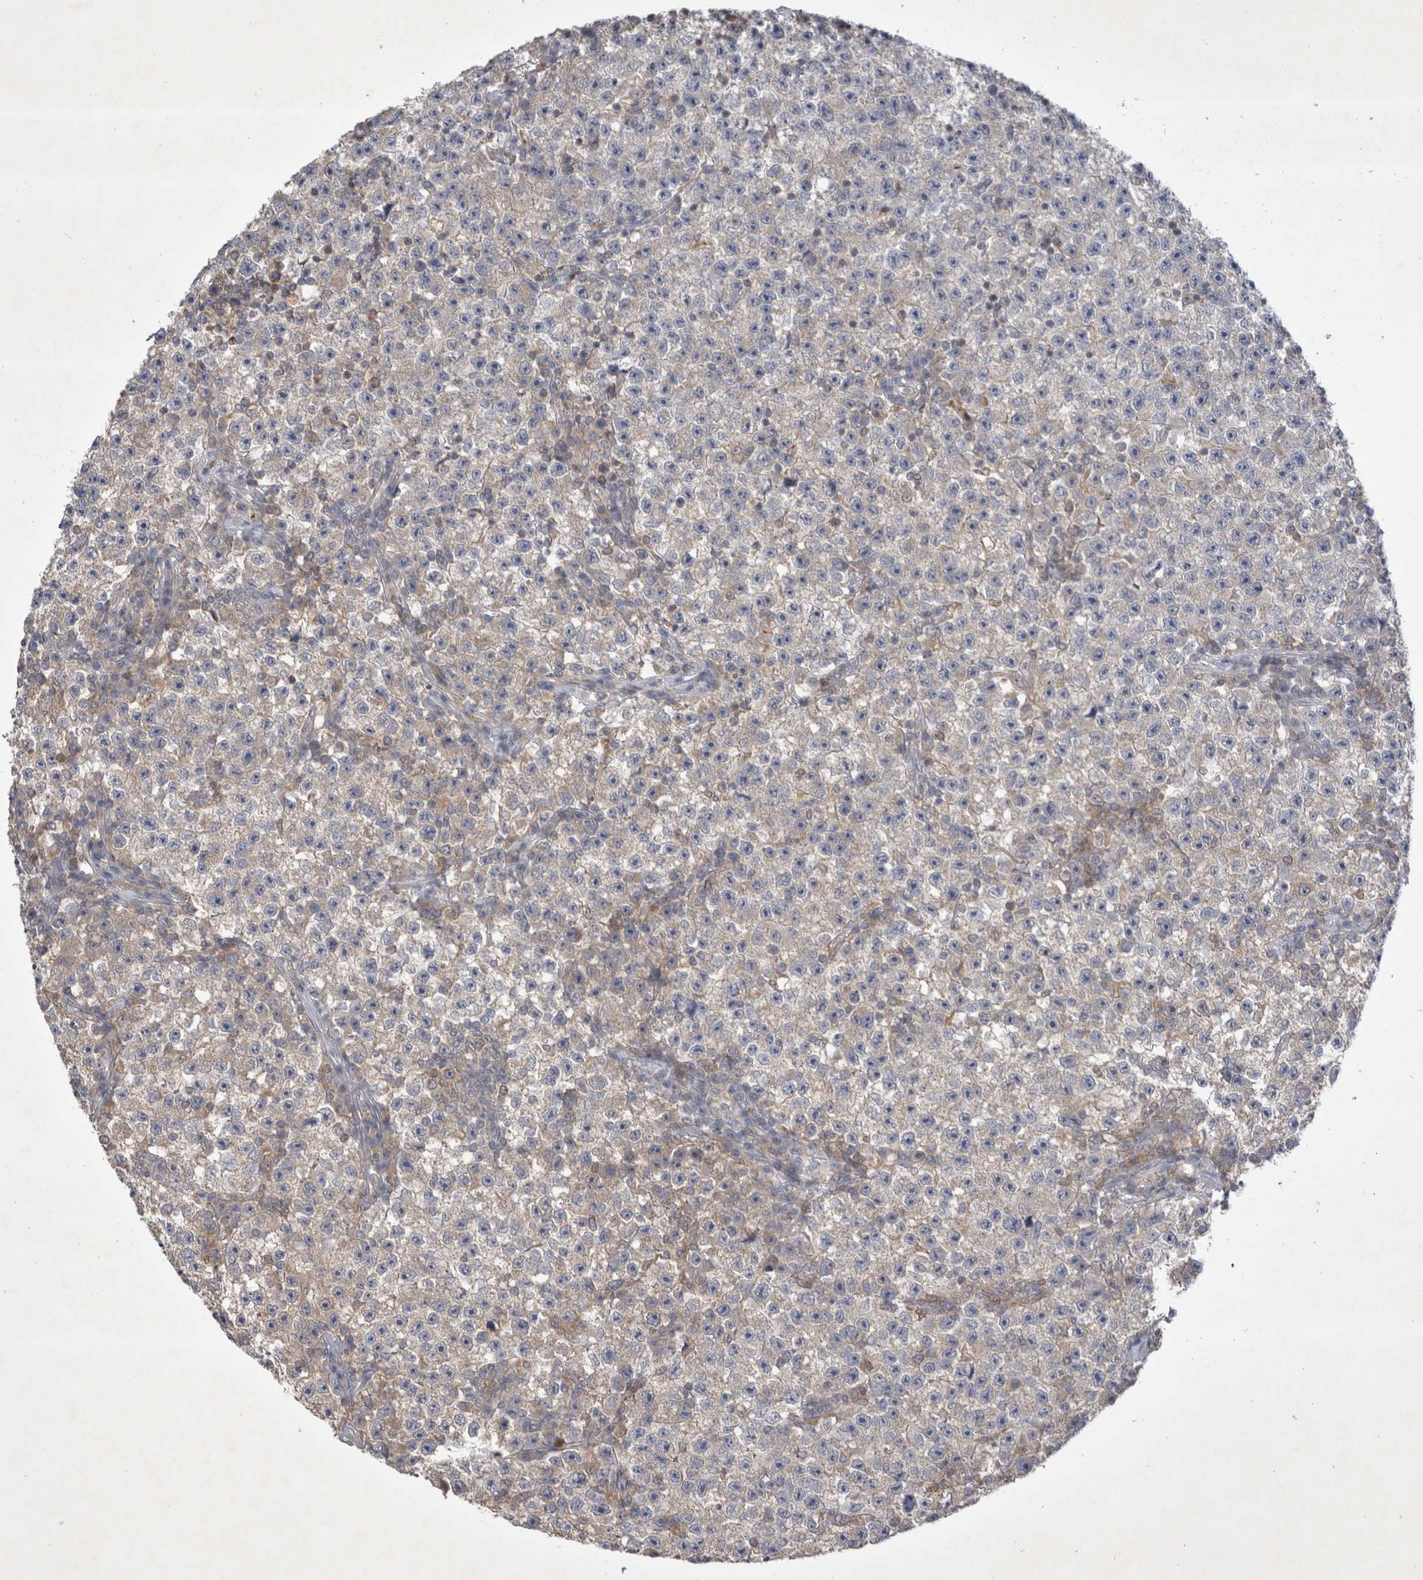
{"staining": {"intensity": "negative", "quantity": "none", "location": "none"}, "tissue": "testis cancer", "cell_type": "Tumor cells", "image_type": "cancer", "snomed": [{"axis": "morphology", "description": "Seminoma, NOS"}, {"axis": "topography", "description": "Testis"}], "caption": "Immunohistochemistry histopathology image of neoplastic tissue: seminoma (testis) stained with DAB exhibits no significant protein staining in tumor cells.", "gene": "SRD5A3", "patient": {"sex": "male", "age": 22}}